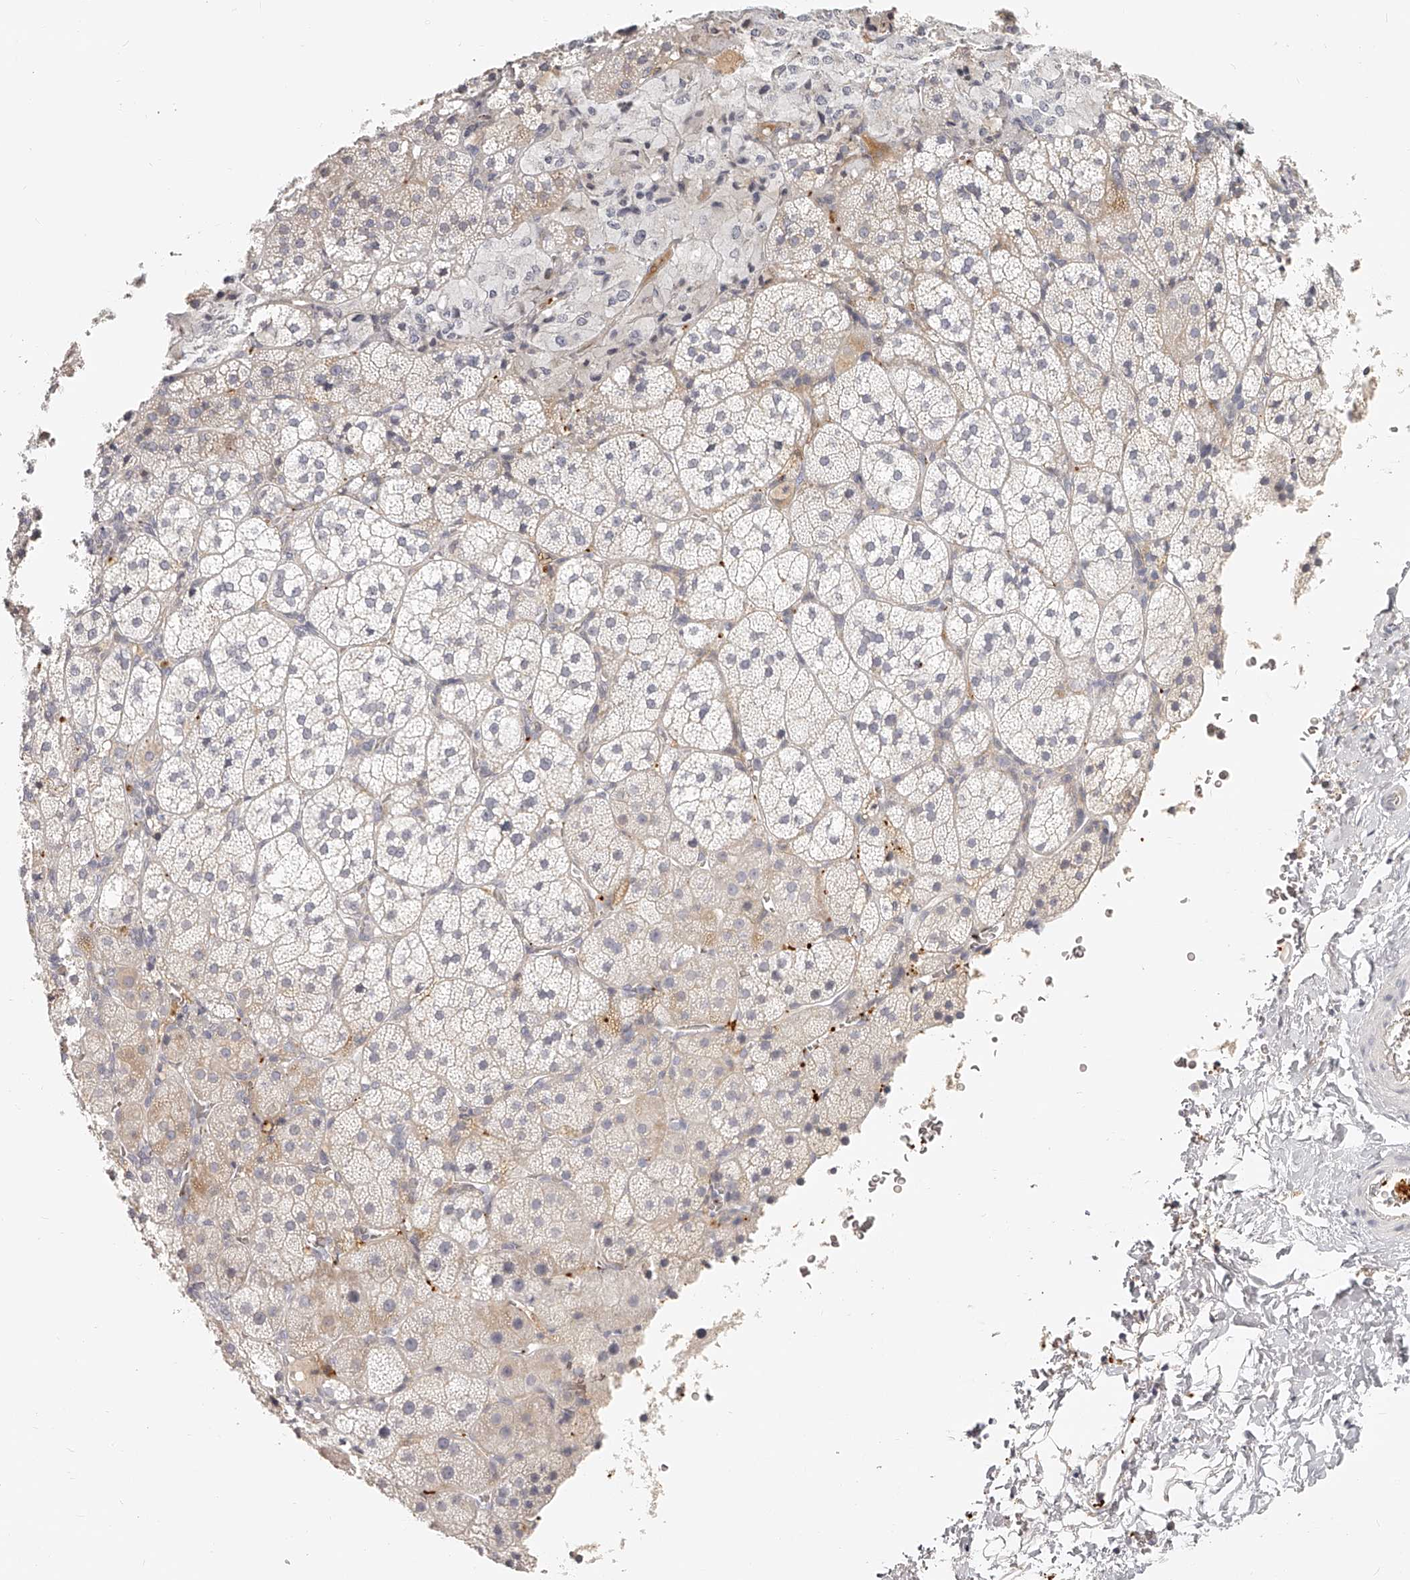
{"staining": {"intensity": "weak", "quantity": "<25%", "location": "cytoplasmic/membranous"}, "tissue": "adrenal gland", "cell_type": "Glandular cells", "image_type": "normal", "snomed": [{"axis": "morphology", "description": "Normal tissue, NOS"}, {"axis": "topography", "description": "Adrenal gland"}], "caption": "Immunohistochemistry micrograph of normal adrenal gland stained for a protein (brown), which displays no positivity in glandular cells.", "gene": "ITGB3", "patient": {"sex": "female", "age": 44}}